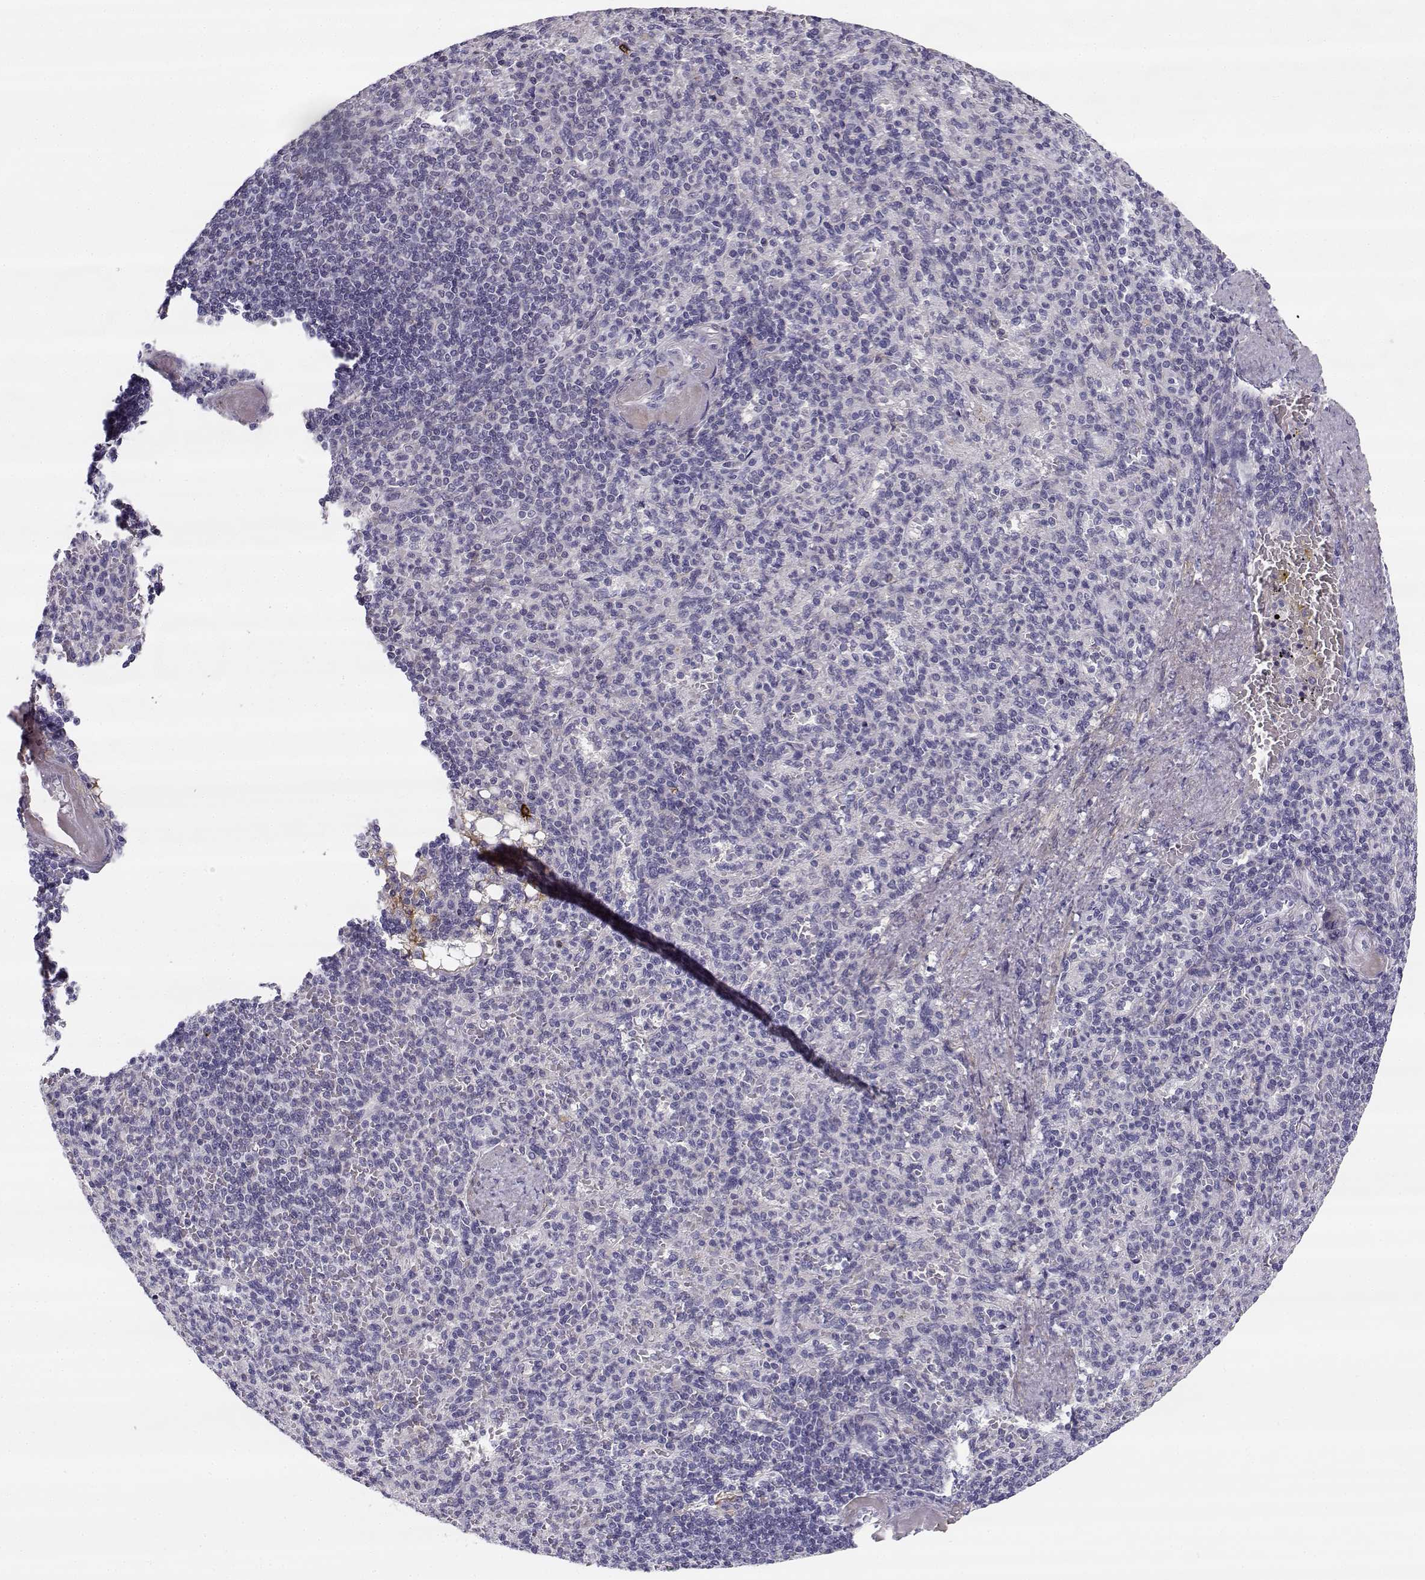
{"staining": {"intensity": "negative", "quantity": "none", "location": "none"}, "tissue": "spleen", "cell_type": "Cells in red pulp", "image_type": "normal", "snomed": [{"axis": "morphology", "description": "Normal tissue, NOS"}, {"axis": "topography", "description": "Spleen"}], "caption": "Immunohistochemistry photomicrograph of unremarkable spleen stained for a protein (brown), which exhibits no expression in cells in red pulp.", "gene": "CREB3L3", "patient": {"sex": "female", "age": 74}}